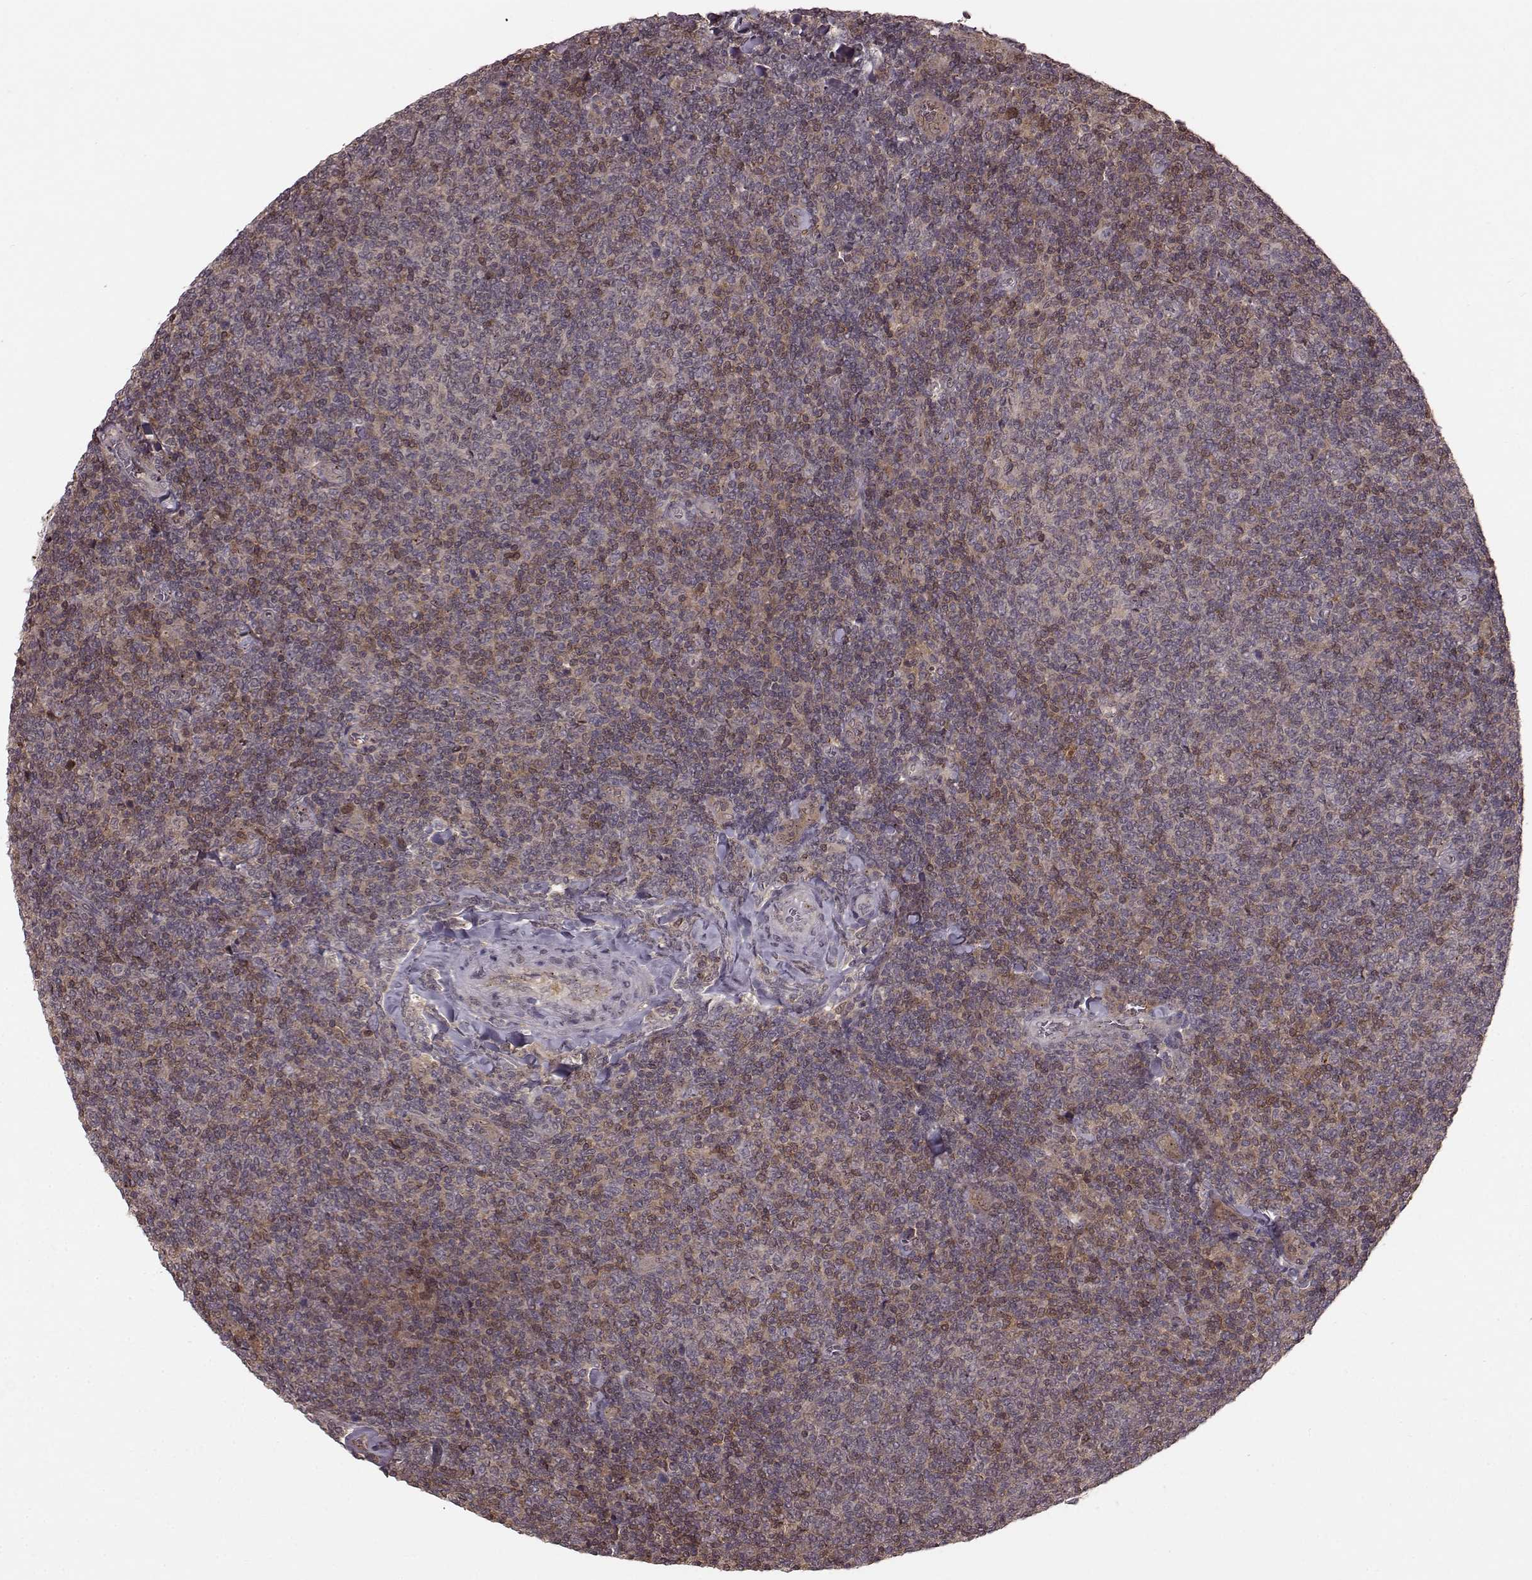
{"staining": {"intensity": "weak", "quantity": "<25%", "location": "cytoplasmic/membranous"}, "tissue": "lymphoma", "cell_type": "Tumor cells", "image_type": "cancer", "snomed": [{"axis": "morphology", "description": "Malignant lymphoma, non-Hodgkin's type, Low grade"}, {"axis": "topography", "description": "Lymph node"}], "caption": "Micrograph shows no significant protein staining in tumor cells of low-grade malignant lymphoma, non-Hodgkin's type.", "gene": "GSS", "patient": {"sex": "male", "age": 52}}